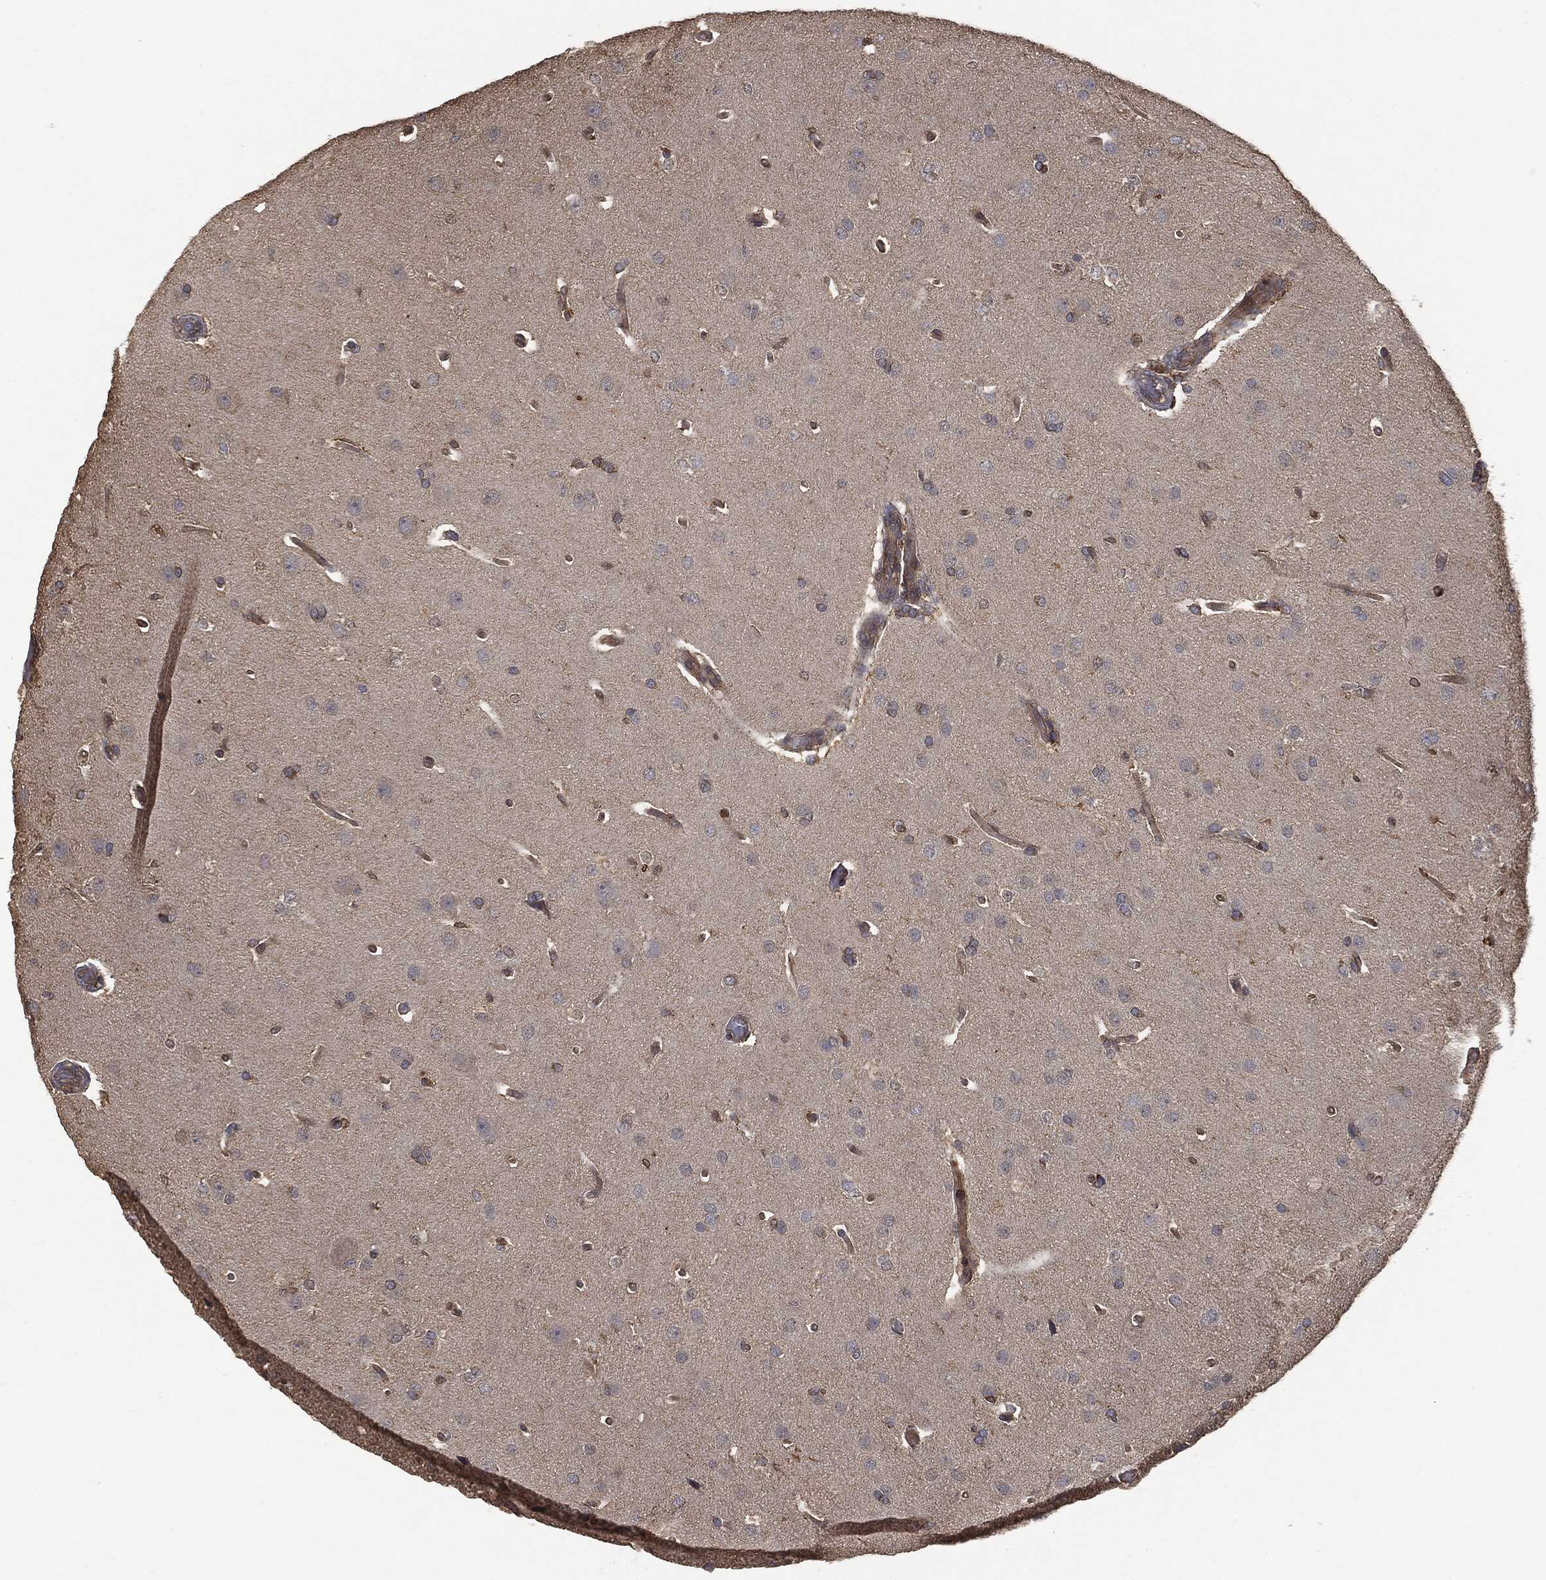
{"staining": {"intensity": "negative", "quantity": "none", "location": "none"}, "tissue": "glioma", "cell_type": "Tumor cells", "image_type": "cancer", "snomed": [{"axis": "morphology", "description": "Glioma, malignant, Low grade"}, {"axis": "topography", "description": "Brain"}], "caption": "Immunohistochemistry photomicrograph of malignant glioma (low-grade) stained for a protein (brown), which shows no expression in tumor cells.", "gene": "PSMB10", "patient": {"sex": "female", "age": 32}}